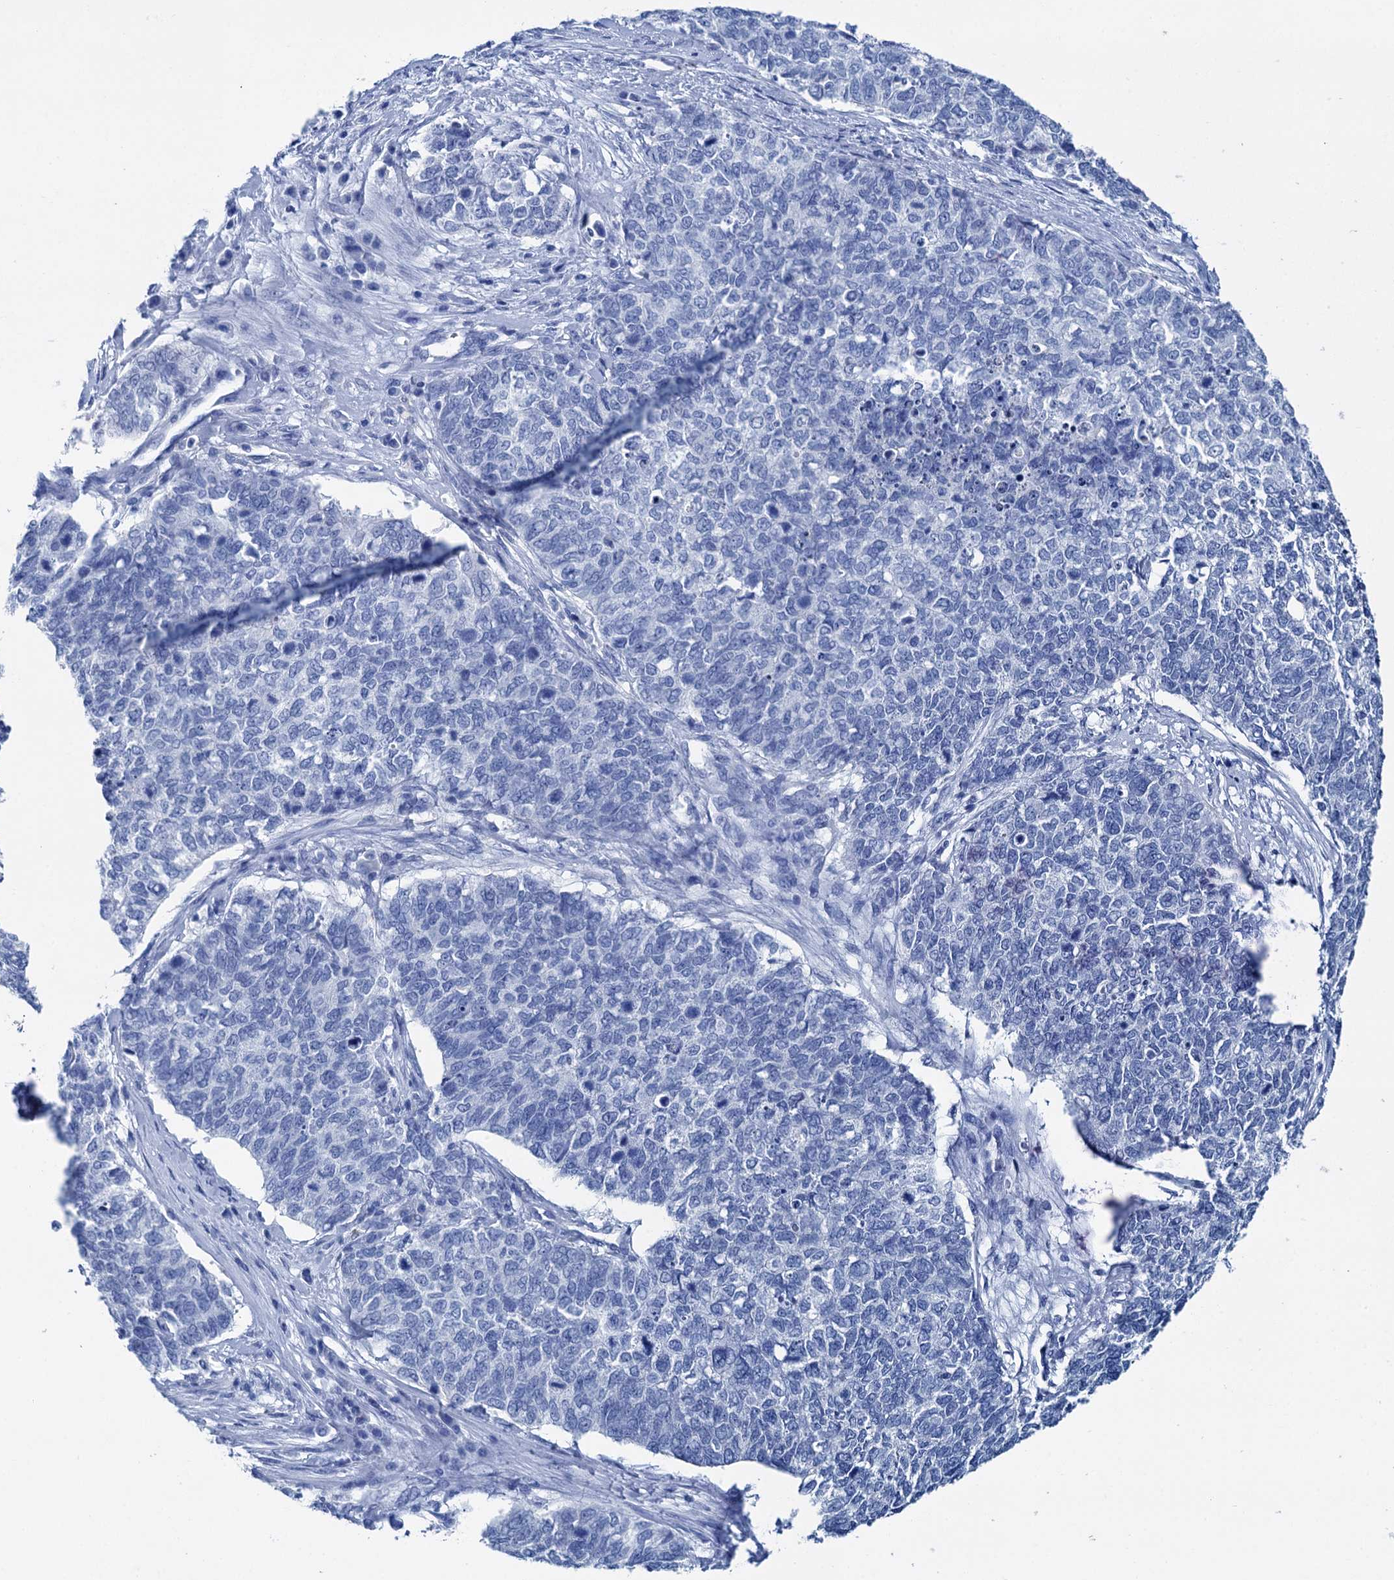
{"staining": {"intensity": "negative", "quantity": "none", "location": "none"}, "tissue": "cervical cancer", "cell_type": "Tumor cells", "image_type": "cancer", "snomed": [{"axis": "morphology", "description": "Squamous cell carcinoma, NOS"}, {"axis": "topography", "description": "Cervix"}], "caption": "This is an IHC image of human squamous cell carcinoma (cervical). There is no expression in tumor cells.", "gene": "BRINP1", "patient": {"sex": "female", "age": 63}}